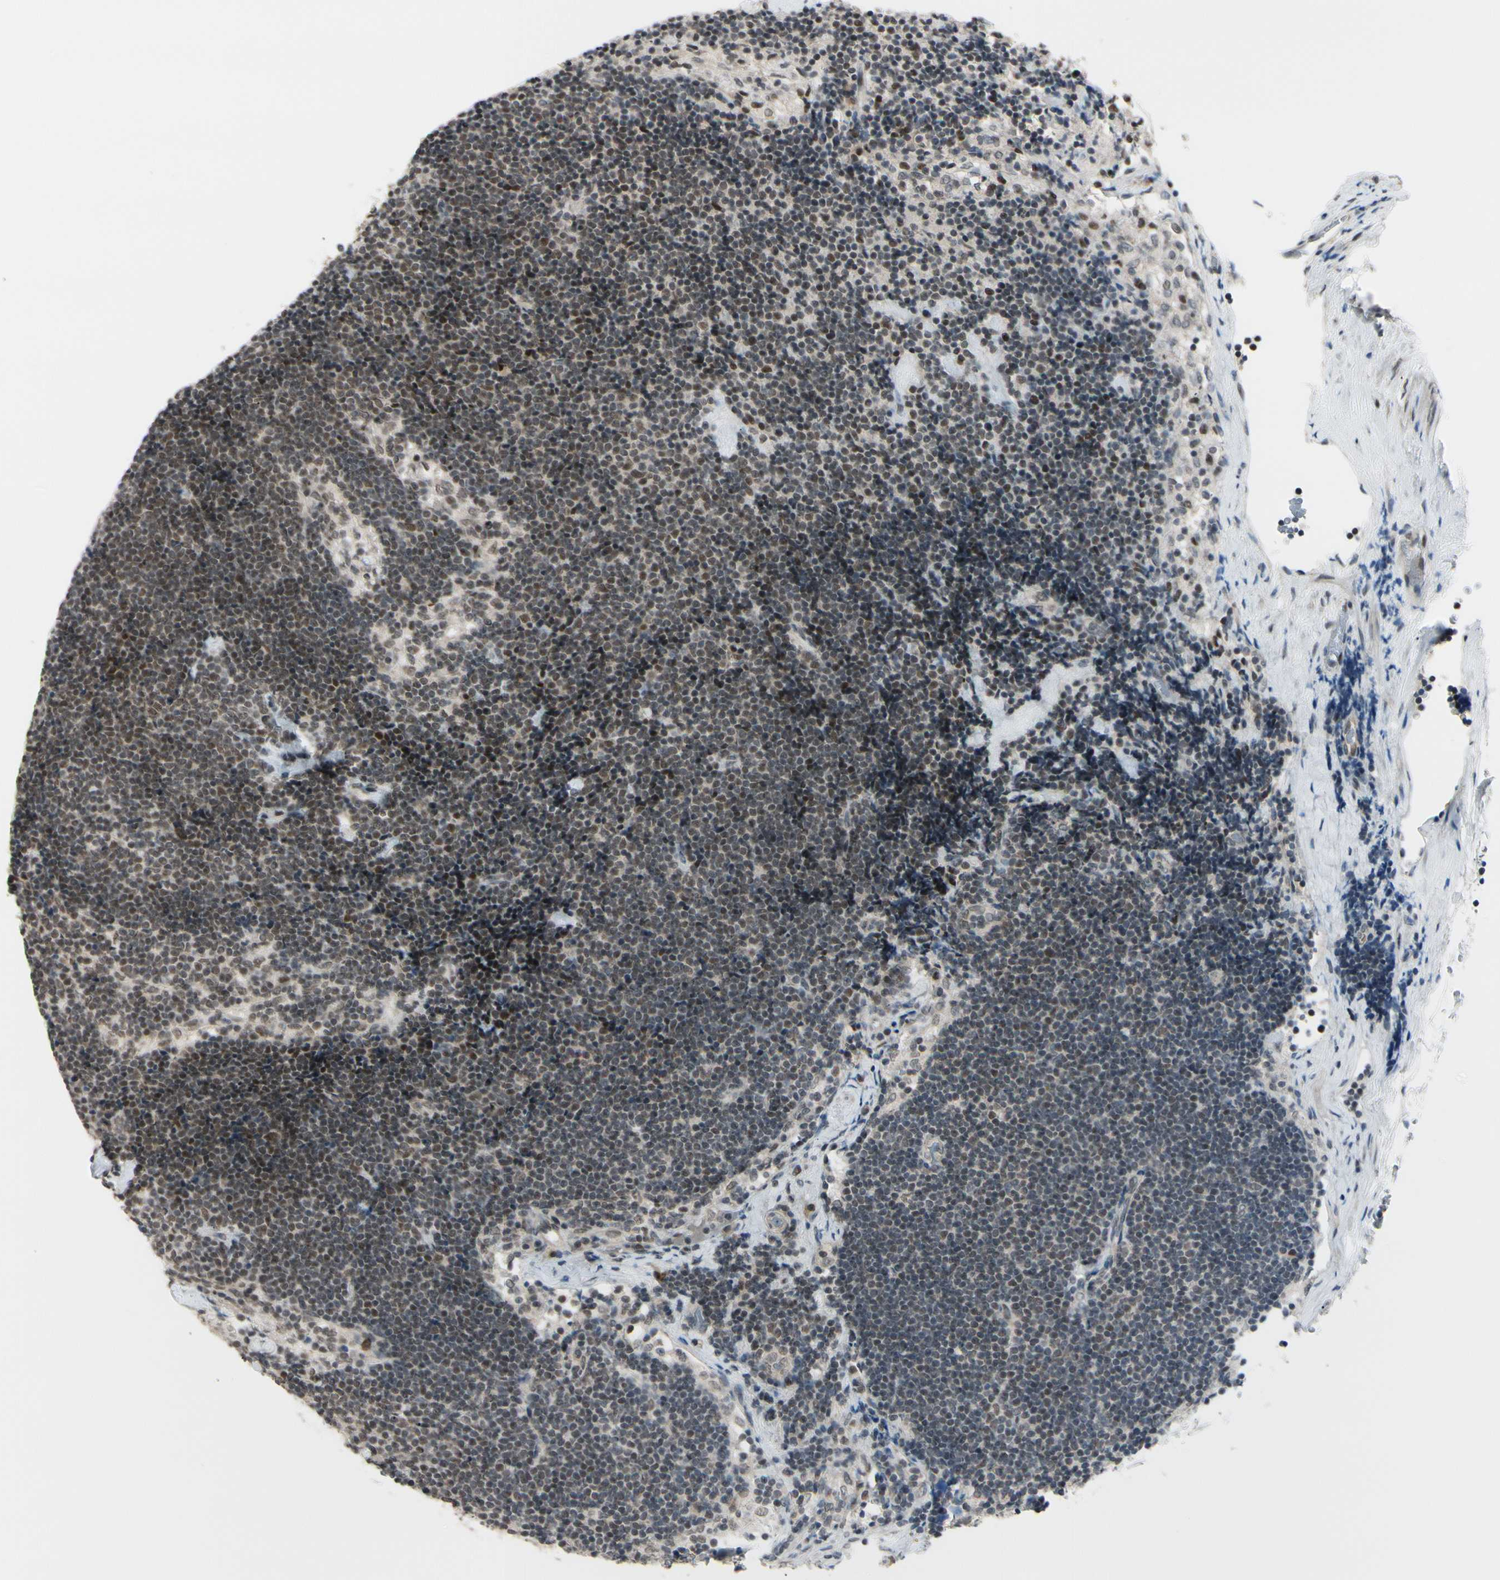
{"staining": {"intensity": "weak", "quantity": "25%-75%", "location": "cytoplasmic/membranous,nuclear"}, "tissue": "lymph node", "cell_type": "Germinal center cells", "image_type": "normal", "snomed": [{"axis": "morphology", "description": "Normal tissue, NOS"}, {"axis": "topography", "description": "Lymph node"}], "caption": "High-power microscopy captured an immunohistochemistry photomicrograph of normal lymph node, revealing weak cytoplasmic/membranous,nuclear positivity in about 25%-75% of germinal center cells.", "gene": "BRMS1", "patient": {"sex": "male", "age": 63}}